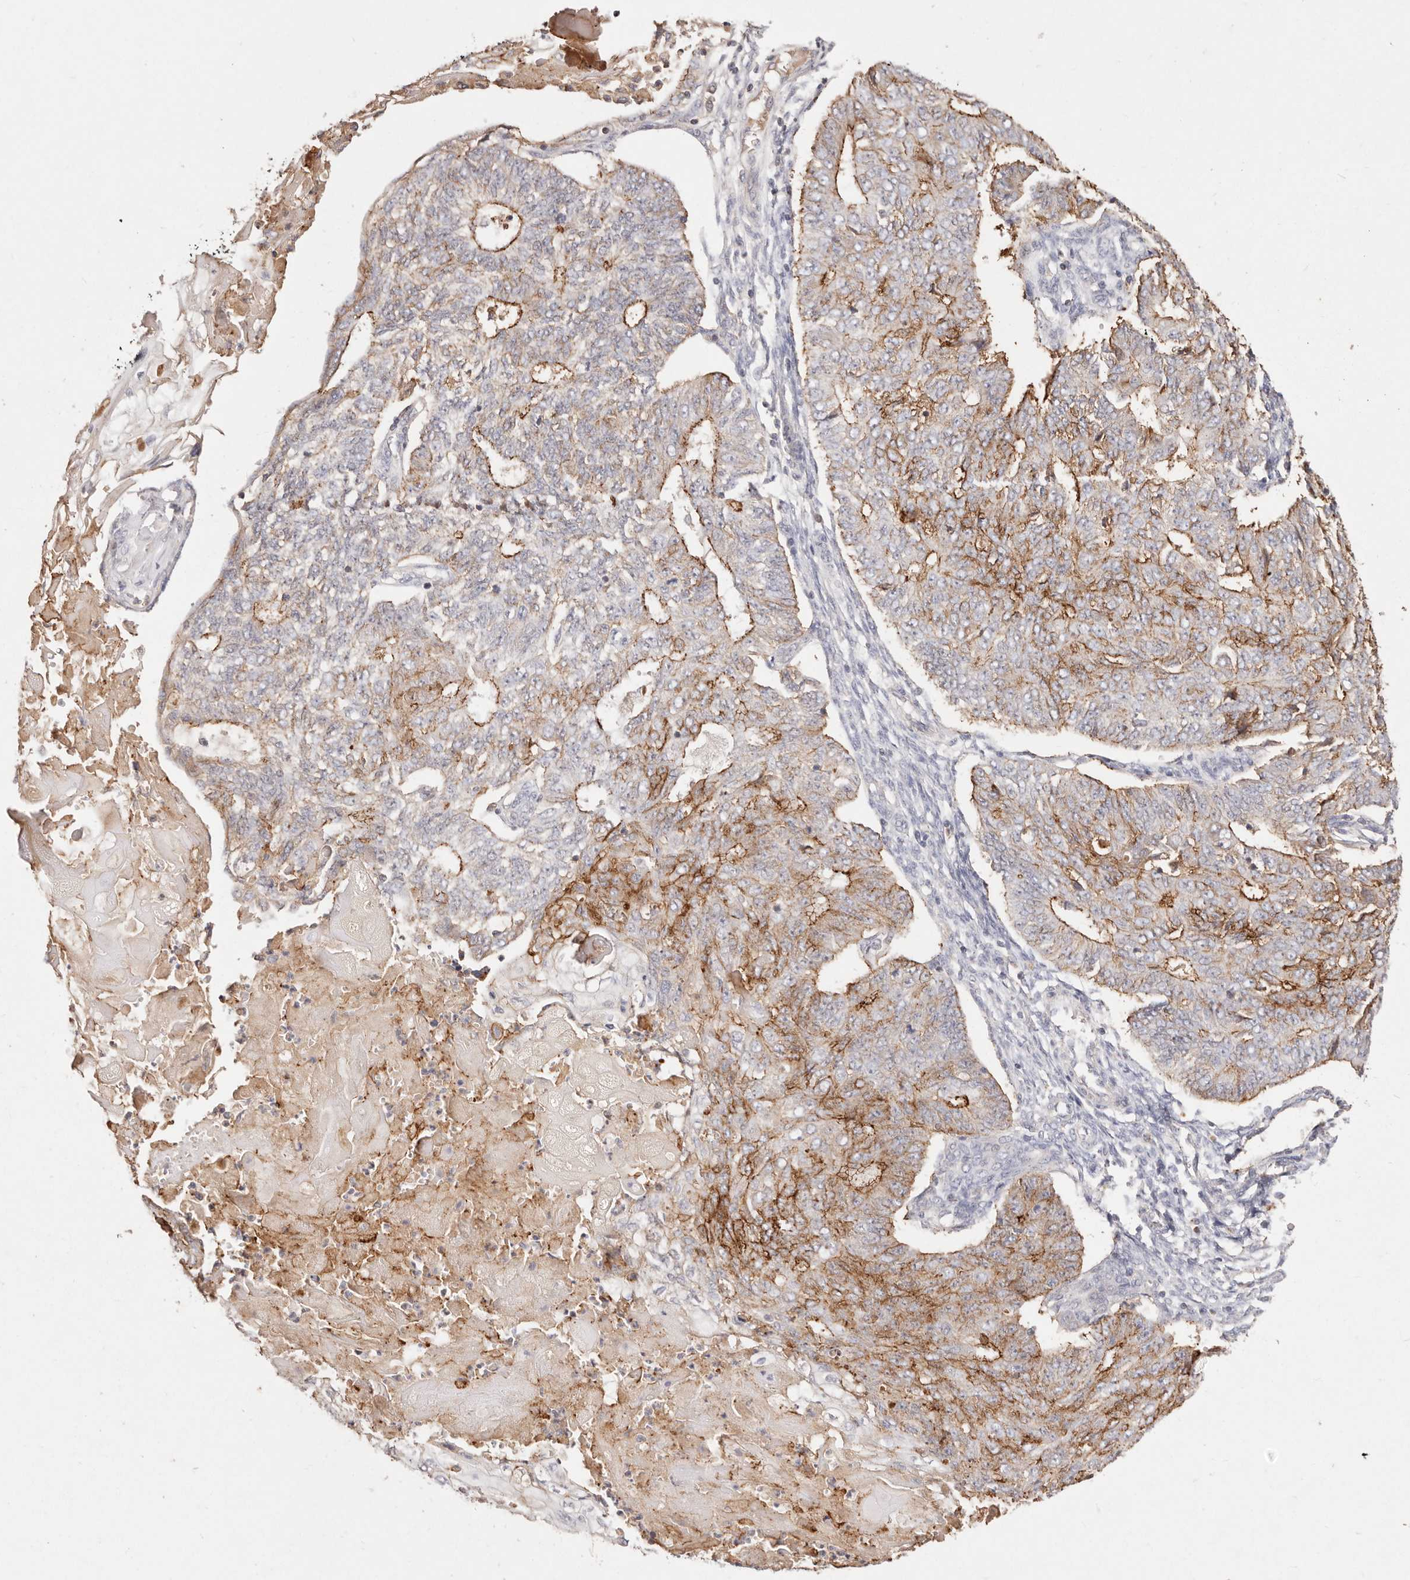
{"staining": {"intensity": "moderate", "quantity": "25%-75%", "location": "cytoplasmic/membranous"}, "tissue": "endometrial cancer", "cell_type": "Tumor cells", "image_type": "cancer", "snomed": [{"axis": "morphology", "description": "Adenocarcinoma, NOS"}, {"axis": "topography", "description": "Endometrium"}], "caption": "High-power microscopy captured an immunohistochemistry image of endometrial cancer, revealing moderate cytoplasmic/membranous expression in approximately 25%-75% of tumor cells. (brown staining indicates protein expression, while blue staining denotes nuclei).", "gene": "CXADR", "patient": {"sex": "female", "age": 32}}